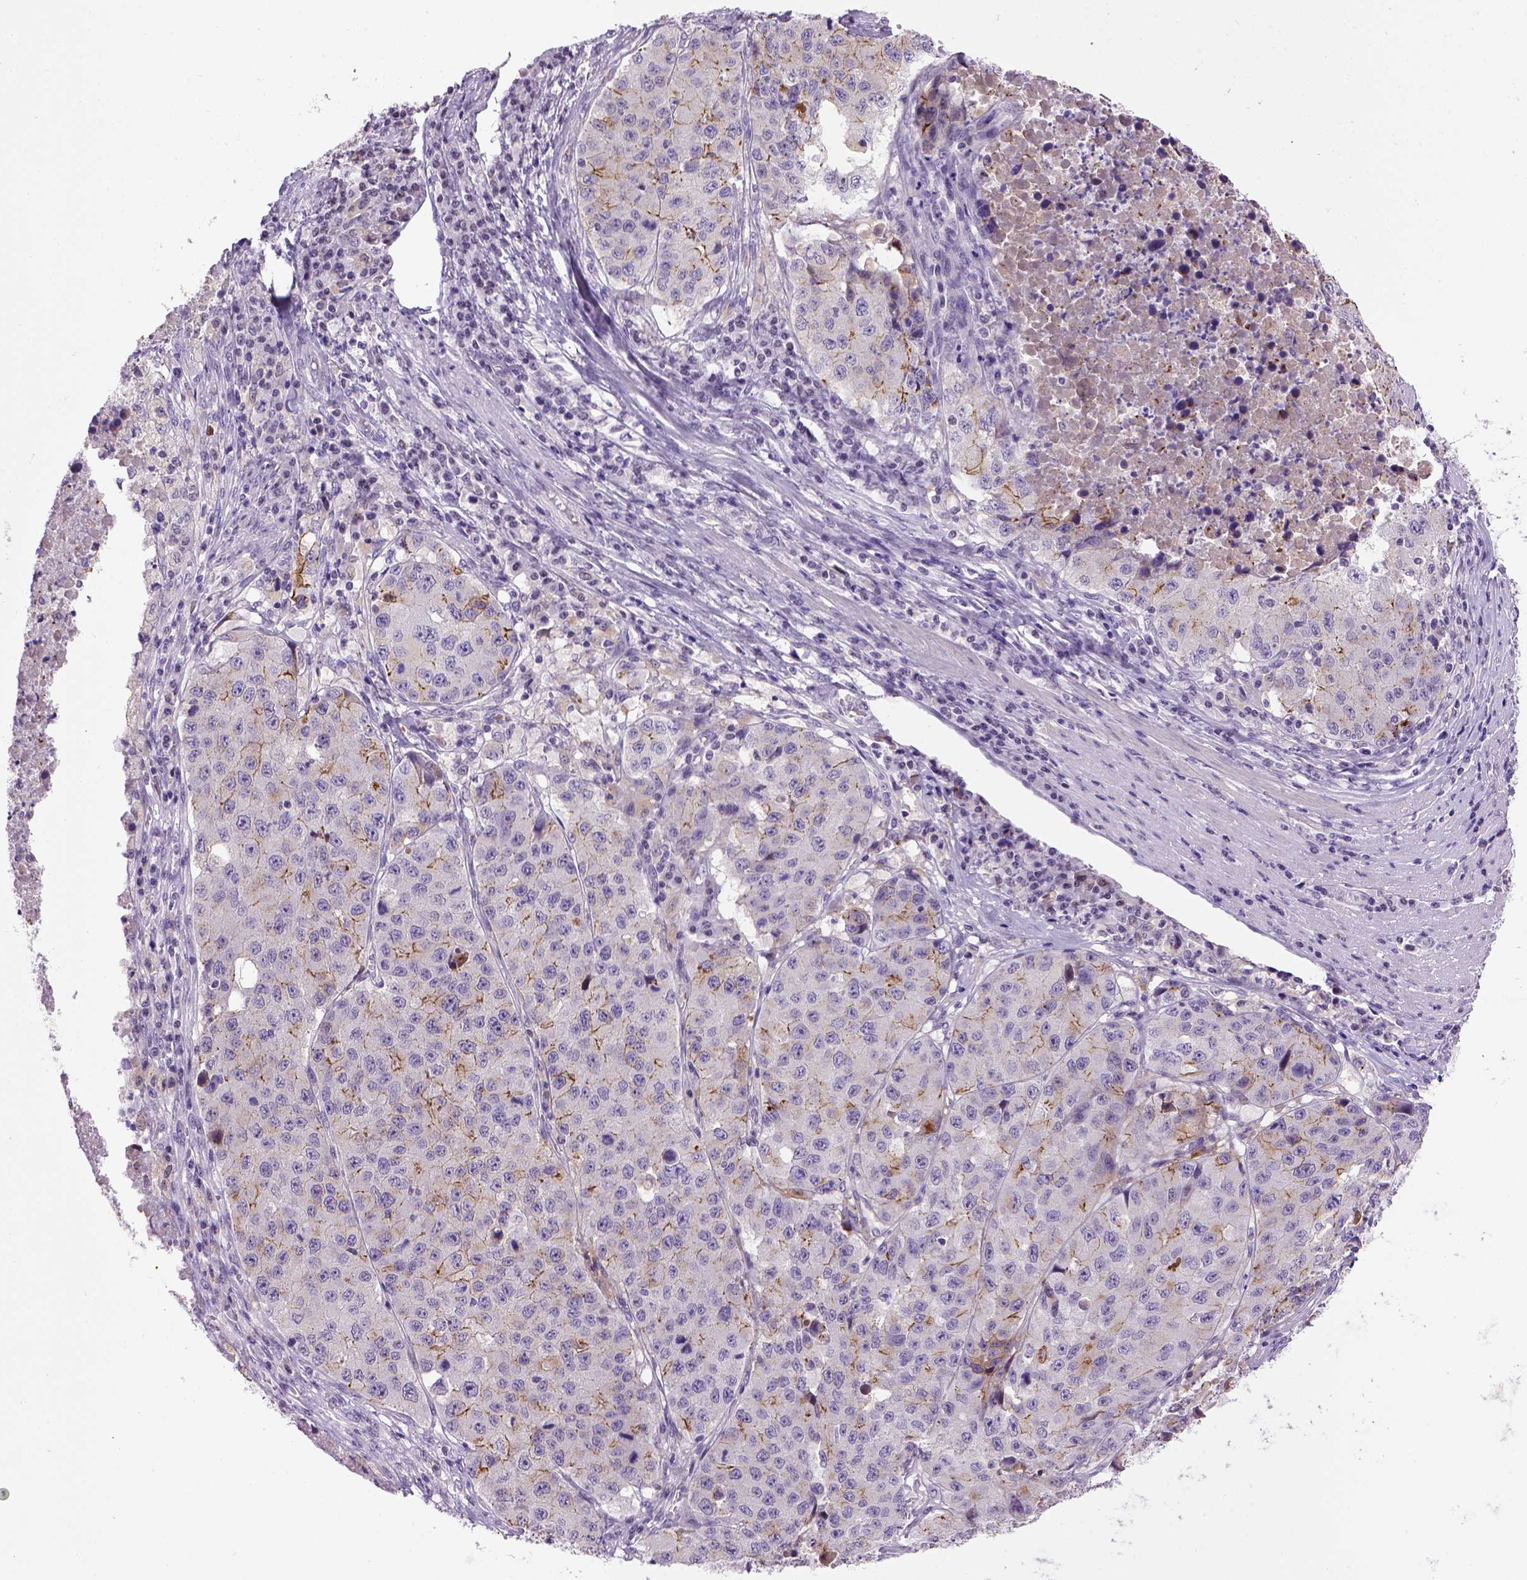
{"staining": {"intensity": "moderate", "quantity": "<25%", "location": "cytoplasmic/membranous"}, "tissue": "stomach cancer", "cell_type": "Tumor cells", "image_type": "cancer", "snomed": [{"axis": "morphology", "description": "Adenocarcinoma, NOS"}, {"axis": "topography", "description": "Stomach"}], "caption": "Immunohistochemistry (IHC) micrograph of neoplastic tissue: human stomach adenocarcinoma stained using IHC shows low levels of moderate protein expression localized specifically in the cytoplasmic/membranous of tumor cells, appearing as a cytoplasmic/membranous brown color.", "gene": "CDH1", "patient": {"sex": "male", "age": 71}}